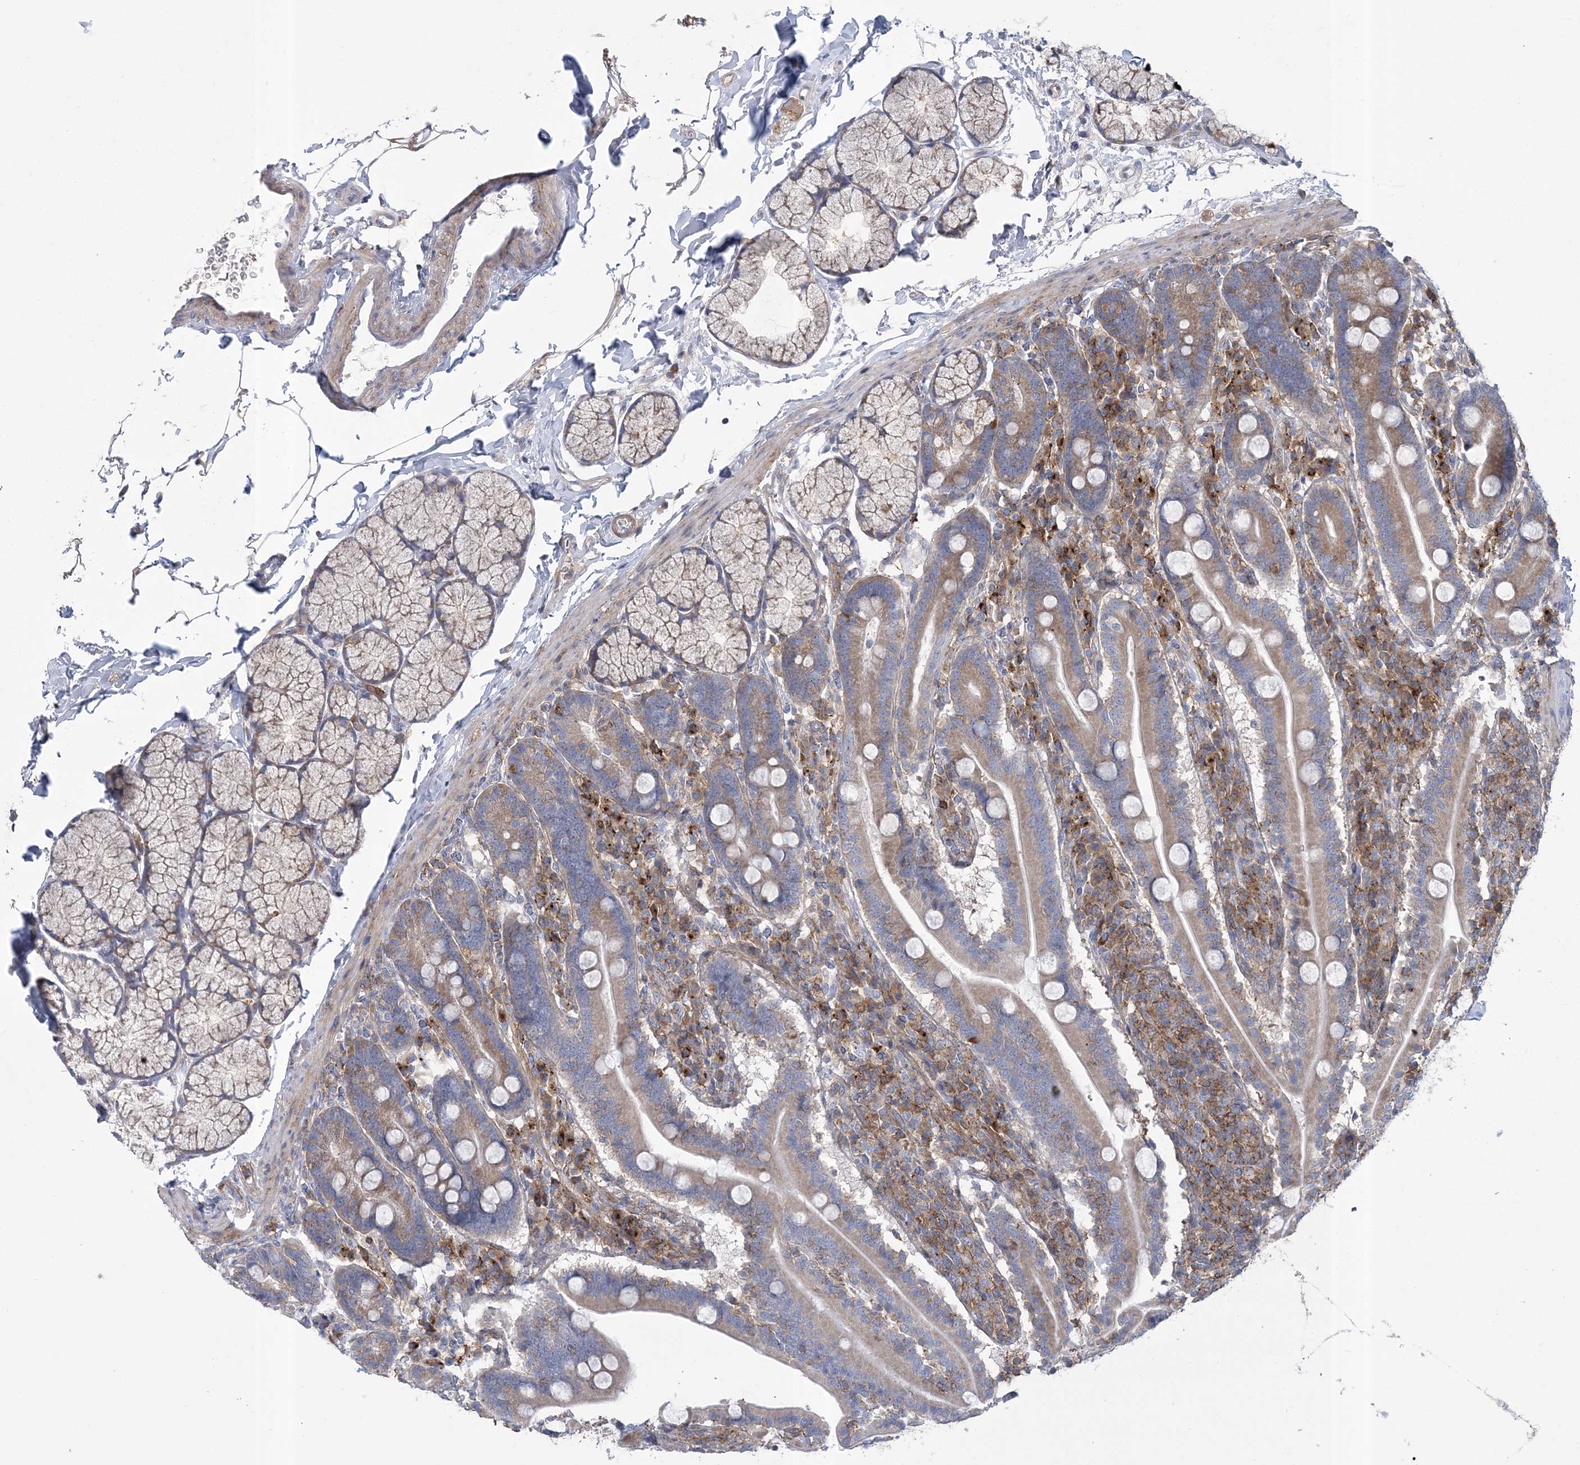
{"staining": {"intensity": "weak", "quantity": ">75%", "location": "cytoplasmic/membranous"}, "tissue": "duodenum", "cell_type": "Glandular cells", "image_type": "normal", "snomed": [{"axis": "morphology", "description": "Normal tissue, NOS"}, {"axis": "topography", "description": "Duodenum"}], "caption": "Immunohistochemical staining of benign duodenum shows weak cytoplasmic/membranous protein expression in approximately >75% of glandular cells.", "gene": "ARSJ", "patient": {"sex": "male", "age": 35}}